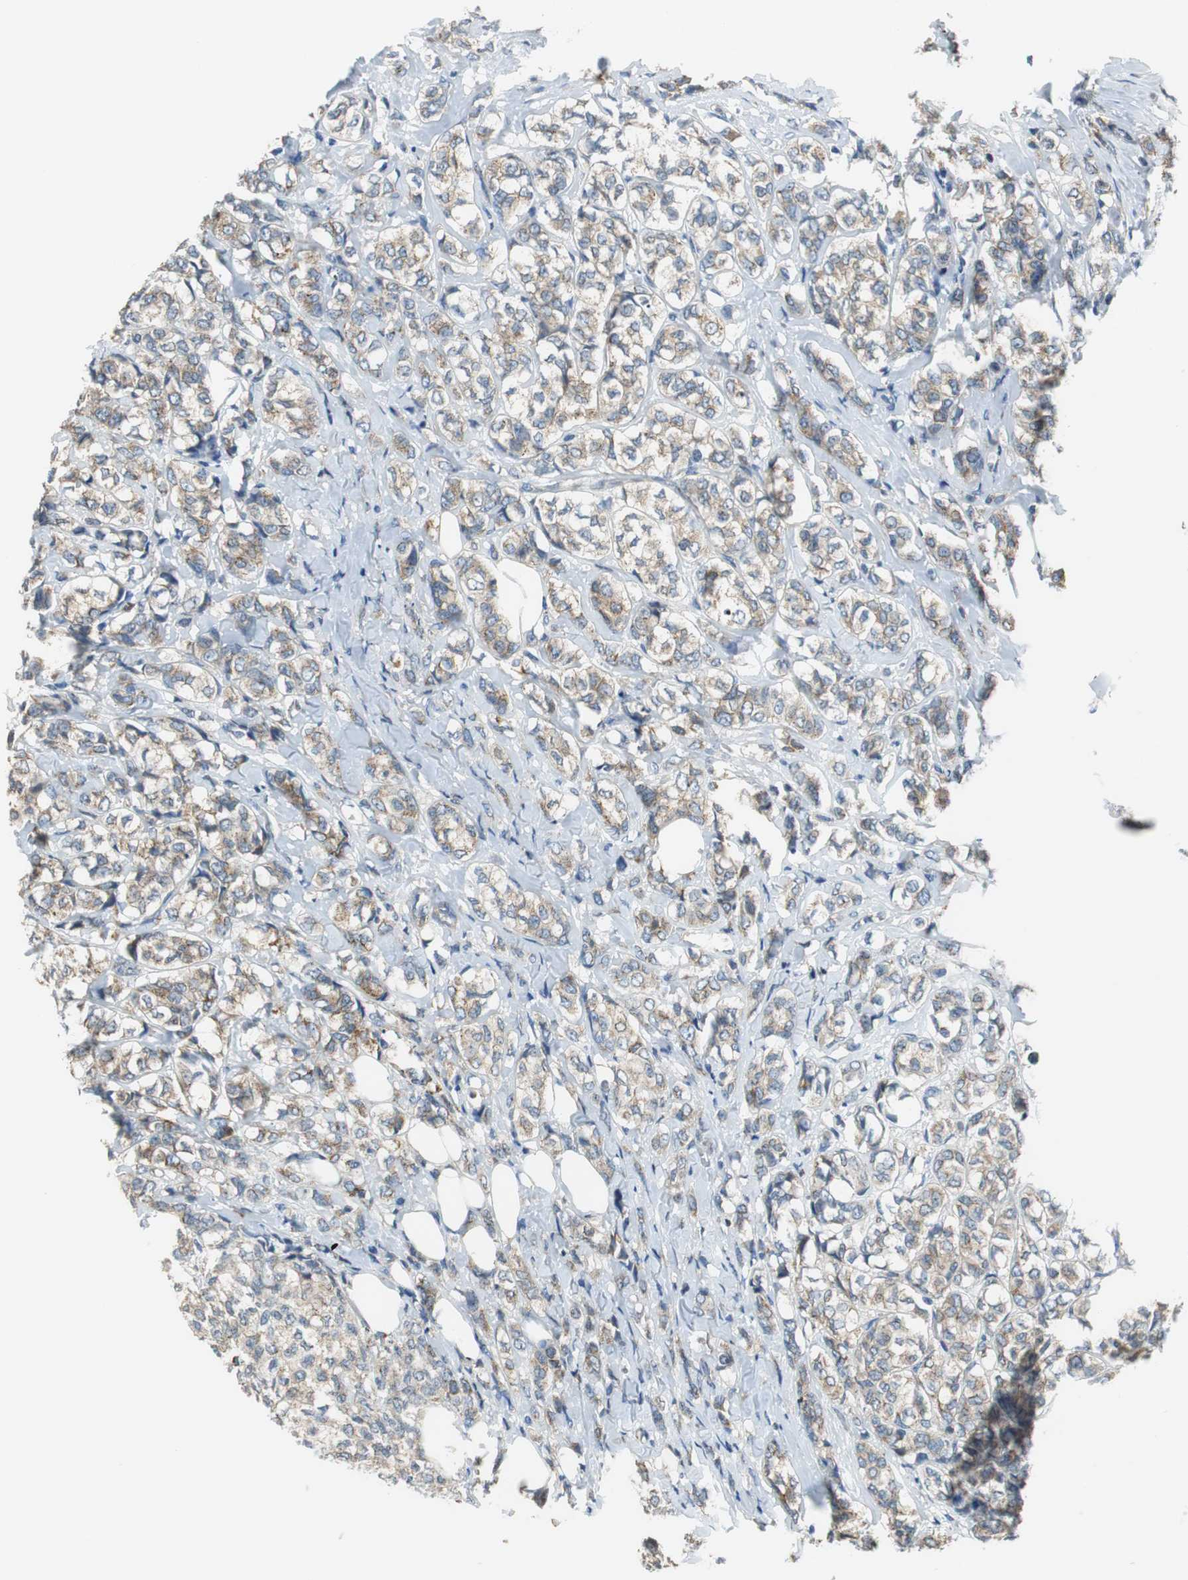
{"staining": {"intensity": "moderate", "quantity": ">75%", "location": "cytoplasmic/membranous"}, "tissue": "breast cancer", "cell_type": "Tumor cells", "image_type": "cancer", "snomed": [{"axis": "morphology", "description": "Lobular carcinoma"}, {"axis": "topography", "description": "Breast"}], "caption": "The micrograph demonstrates staining of breast lobular carcinoma, revealing moderate cytoplasmic/membranous protein positivity (brown color) within tumor cells. The staining is performed using DAB (3,3'-diaminobenzidine) brown chromogen to label protein expression. The nuclei are counter-stained blue using hematoxylin.", "gene": "GSTK1", "patient": {"sex": "female", "age": 60}}